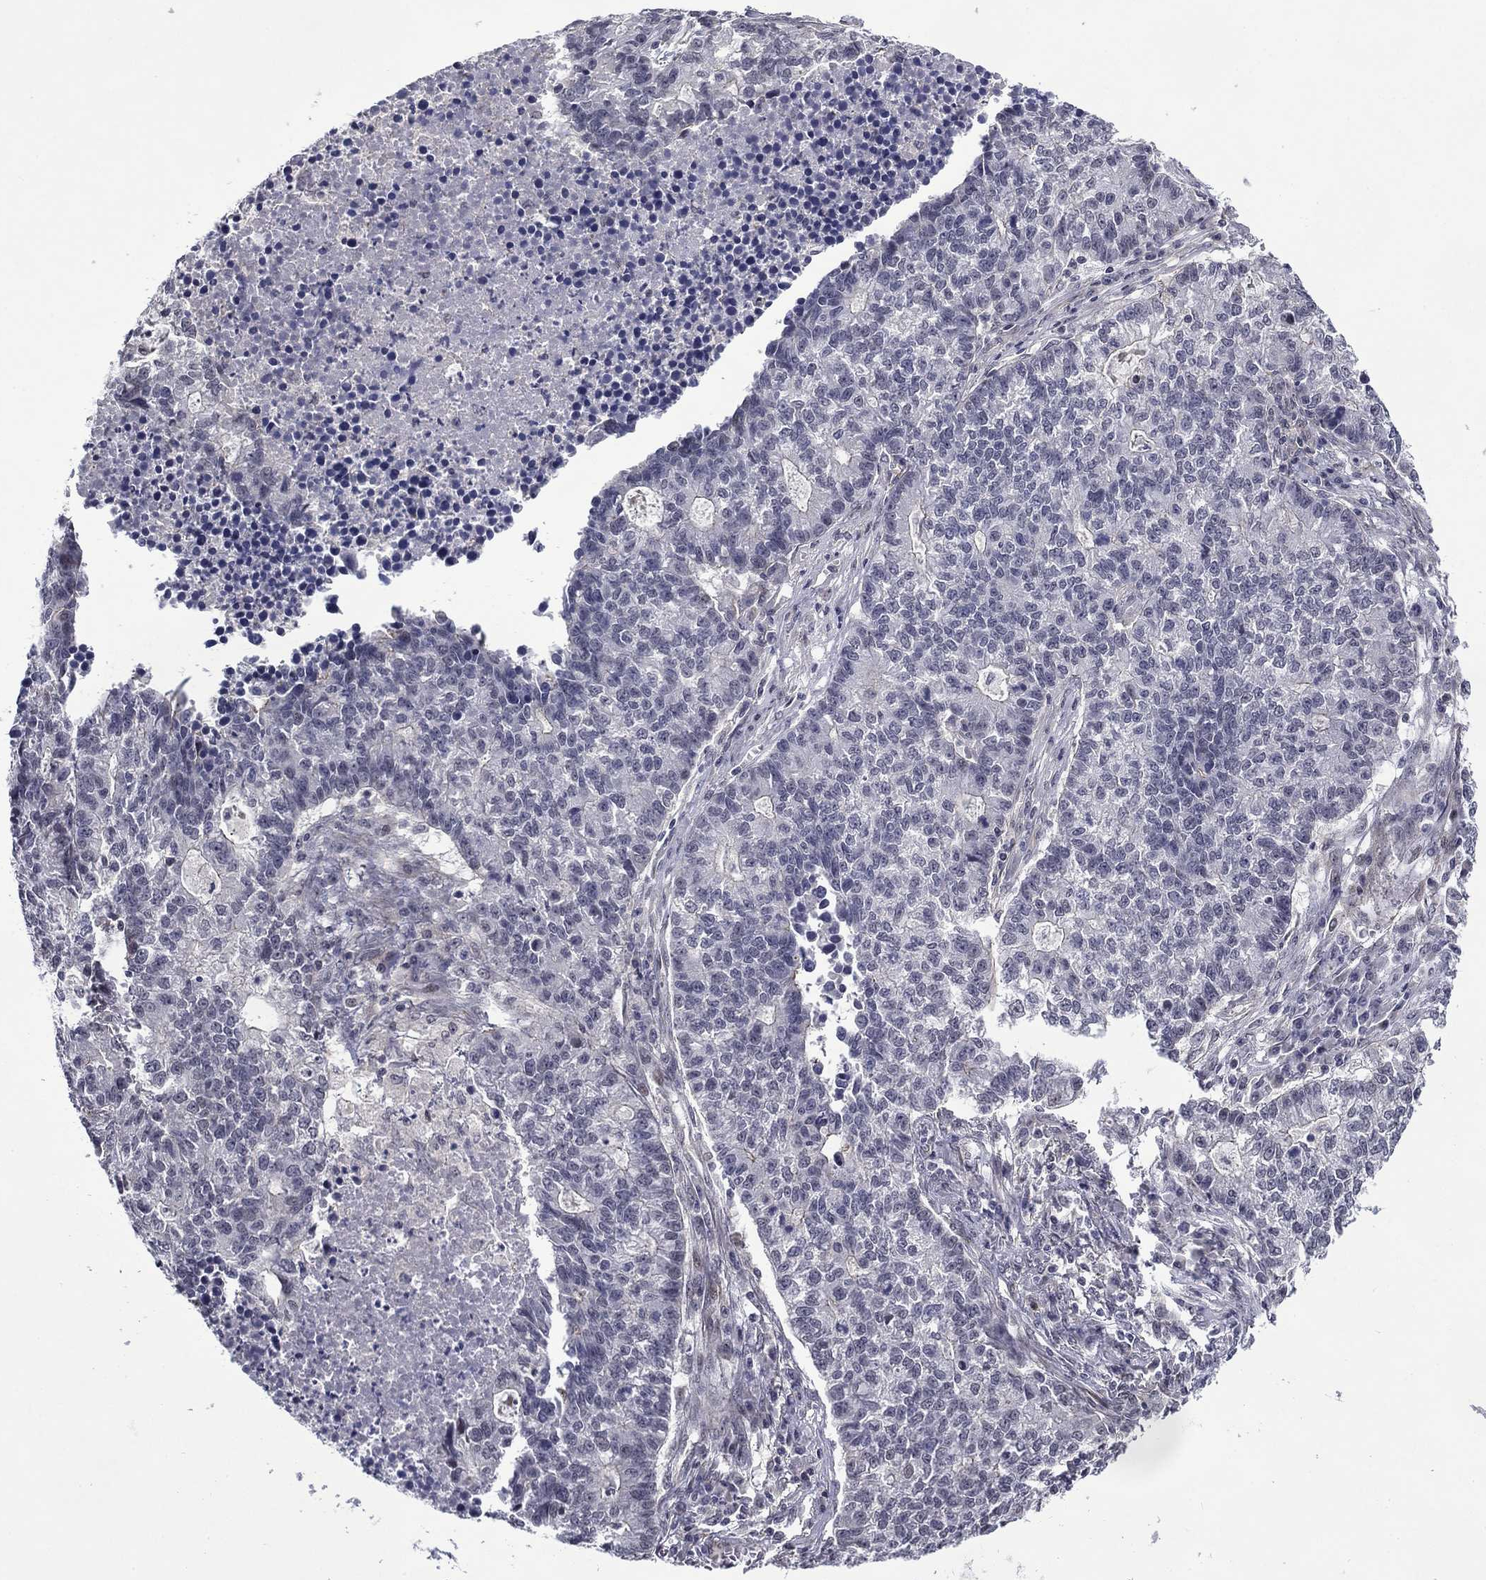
{"staining": {"intensity": "negative", "quantity": "none", "location": "none"}, "tissue": "lung cancer", "cell_type": "Tumor cells", "image_type": "cancer", "snomed": [{"axis": "morphology", "description": "Adenocarcinoma, NOS"}, {"axis": "topography", "description": "Lung"}], "caption": "IHC image of neoplastic tissue: adenocarcinoma (lung) stained with DAB (3,3'-diaminobenzidine) reveals no significant protein staining in tumor cells.", "gene": "B3GAT1", "patient": {"sex": "male", "age": 57}}